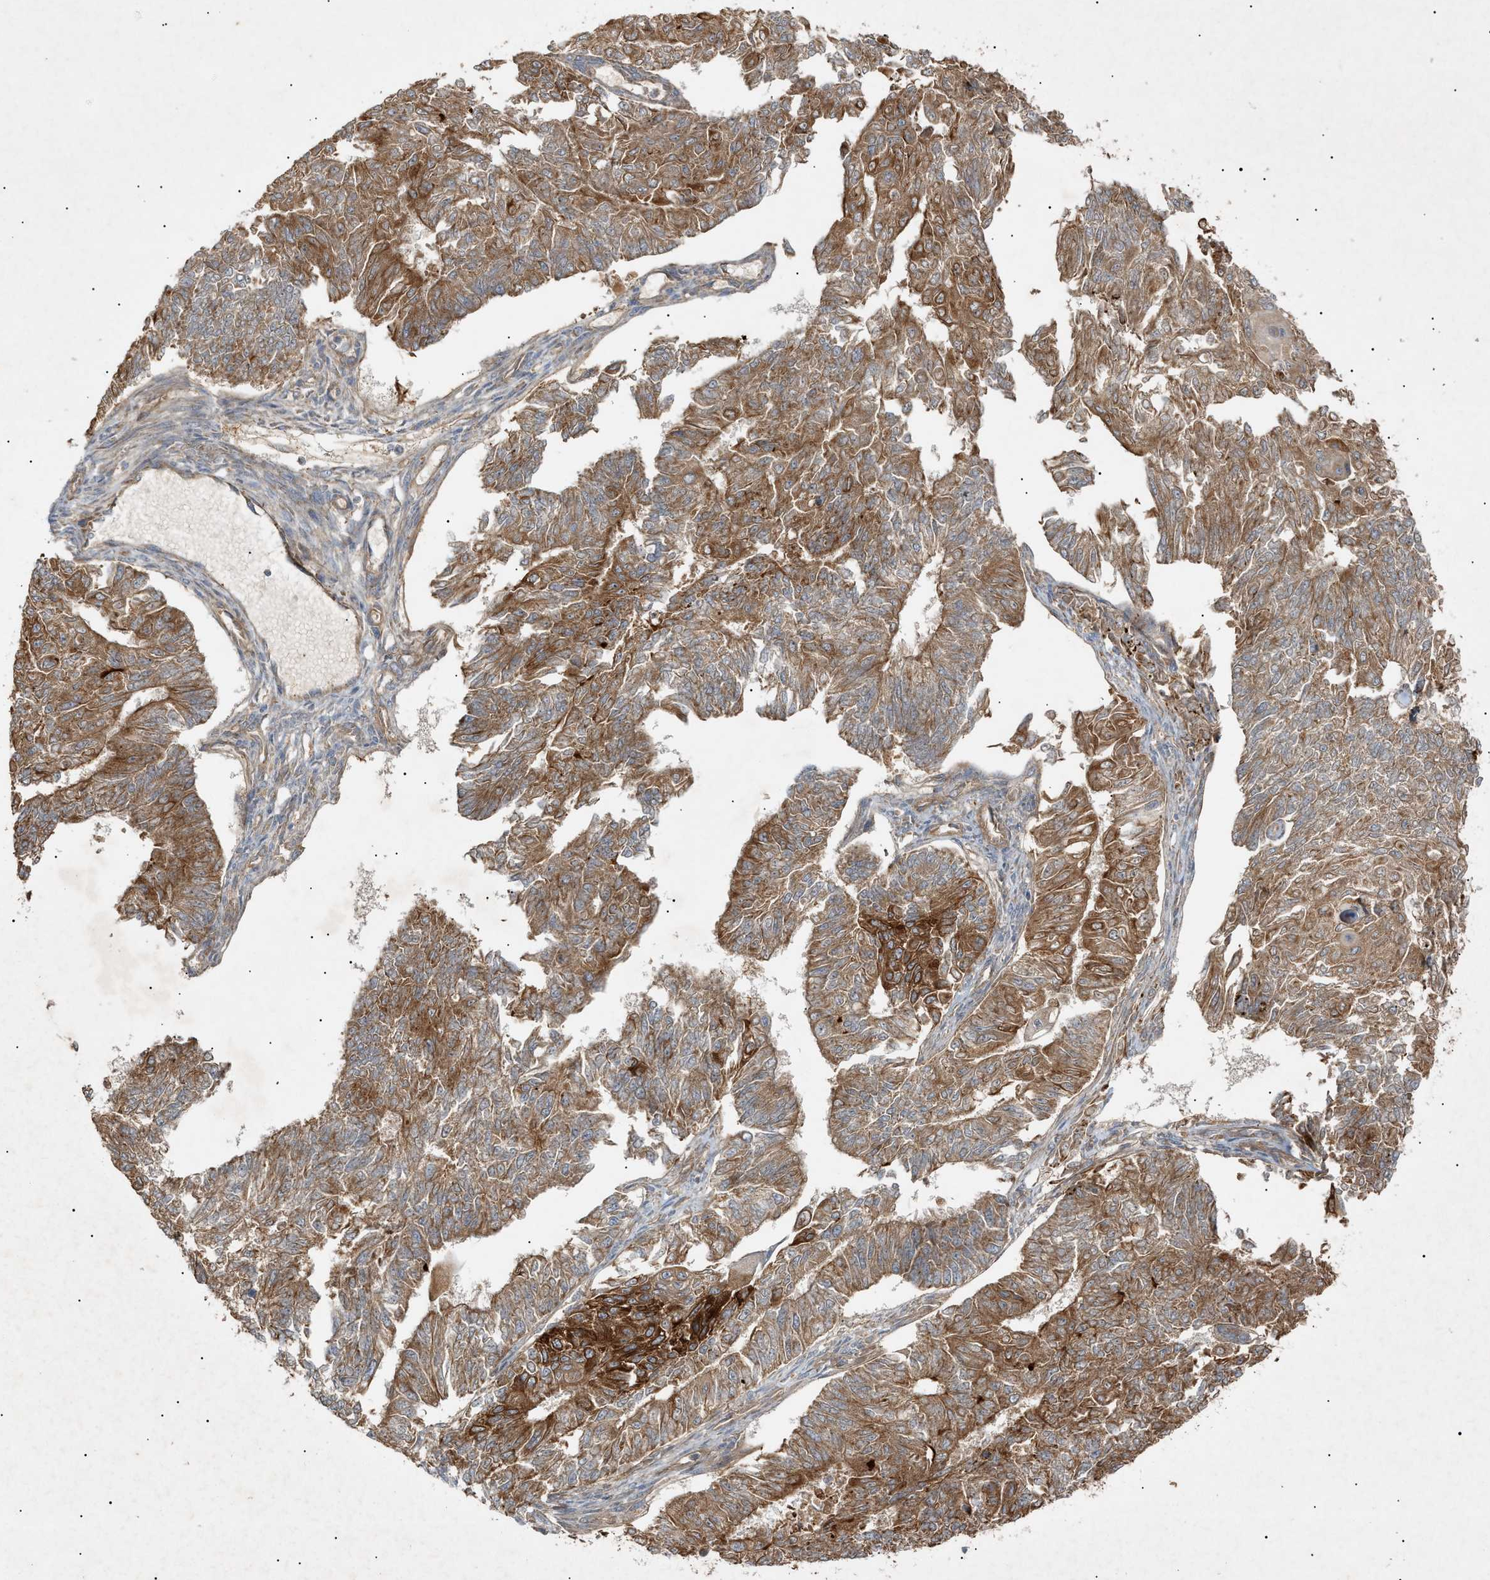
{"staining": {"intensity": "moderate", "quantity": ">75%", "location": "cytoplasmic/membranous"}, "tissue": "endometrial cancer", "cell_type": "Tumor cells", "image_type": "cancer", "snomed": [{"axis": "morphology", "description": "Adenocarcinoma, NOS"}, {"axis": "topography", "description": "Endometrium"}], "caption": "This histopathology image reveals endometrial cancer stained with immunohistochemistry (IHC) to label a protein in brown. The cytoplasmic/membranous of tumor cells show moderate positivity for the protein. Nuclei are counter-stained blue.", "gene": "MTCH1", "patient": {"sex": "female", "age": 32}}